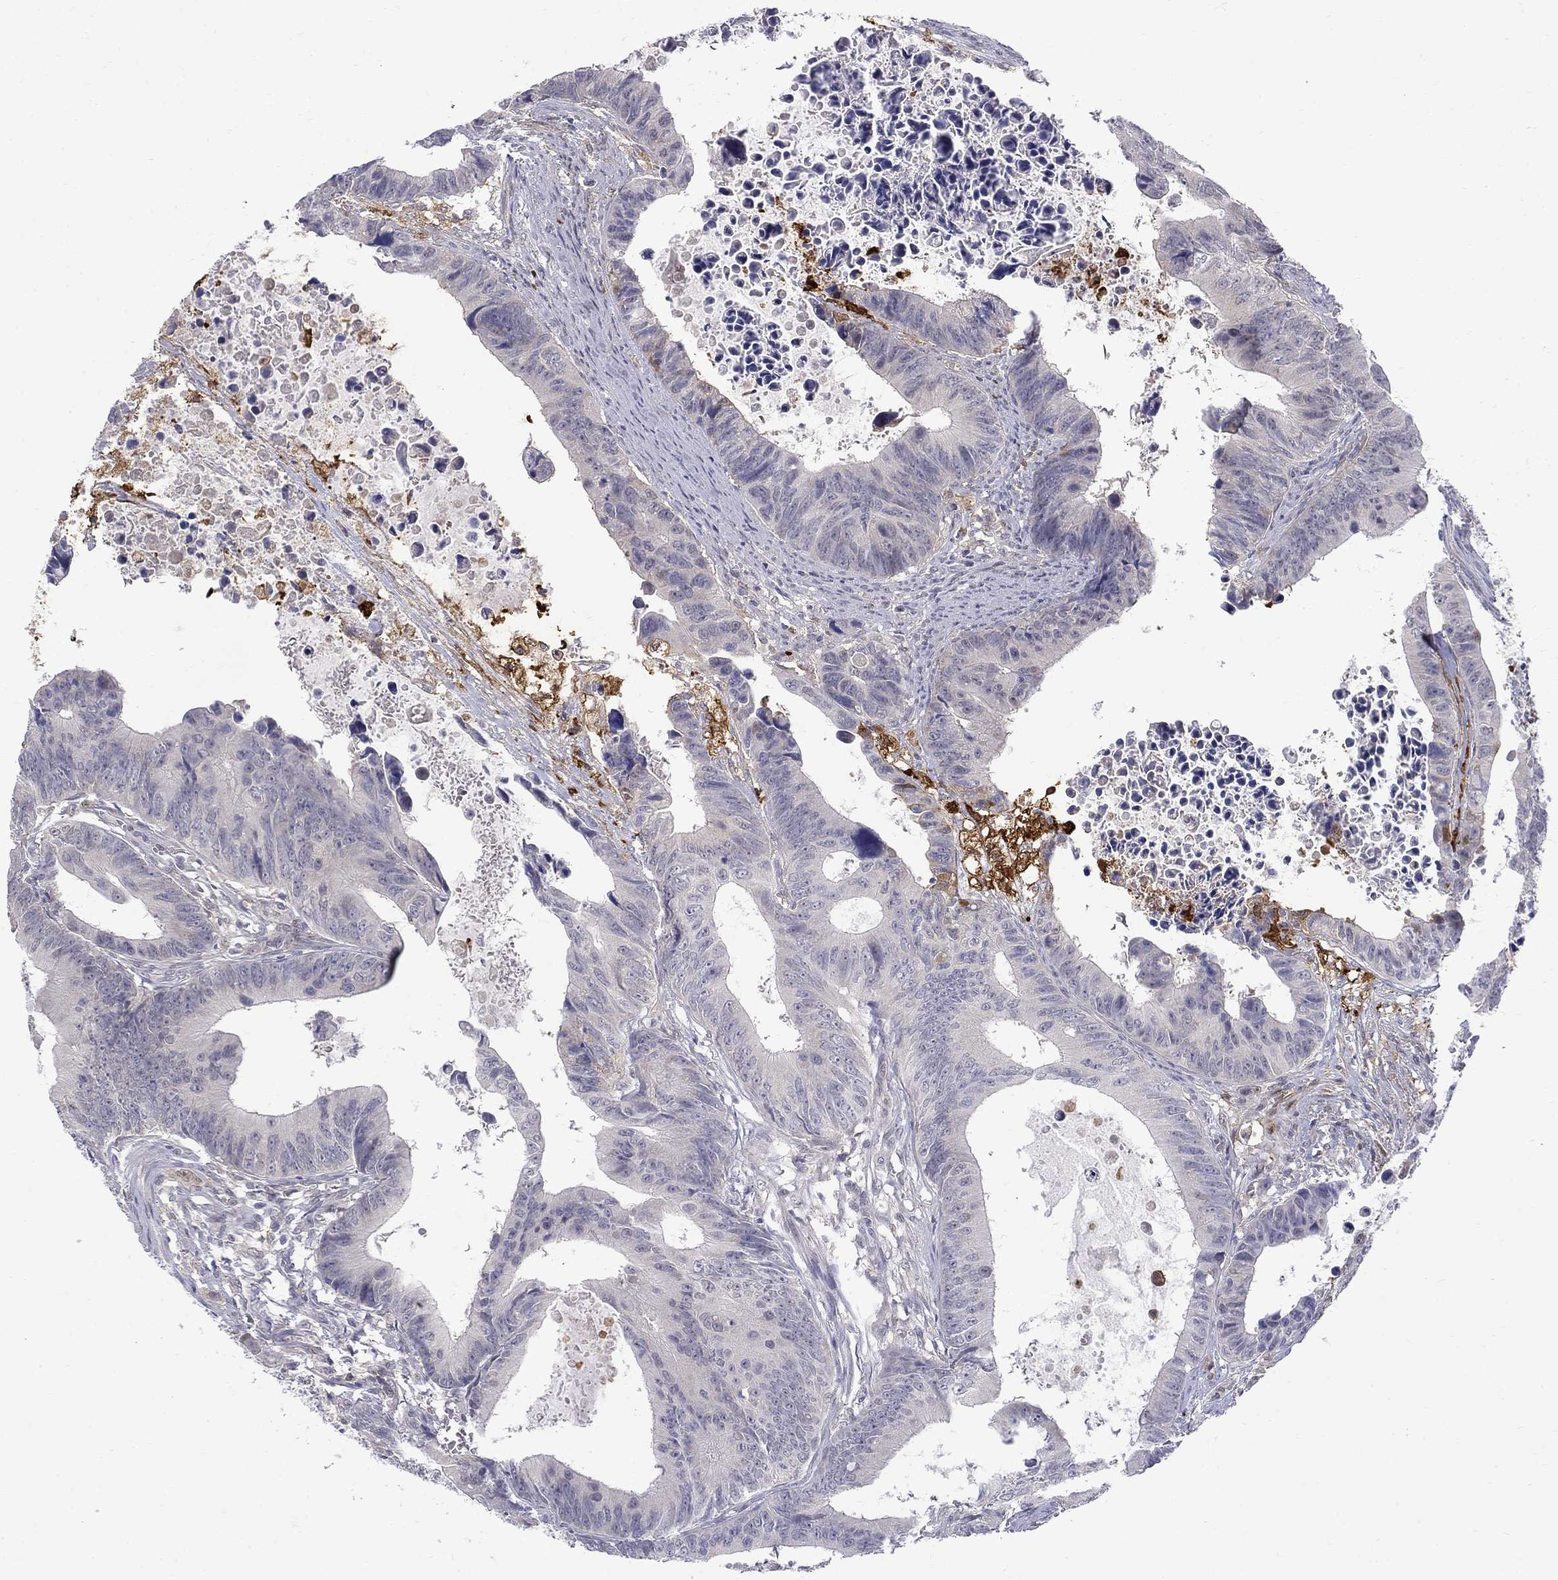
{"staining": {"intensity": "moderate", "quantity": "<25%", "location": "cytoplasmic/membranous"}, "tissue": "colorectal cancer", "cell_type": "Tumor cells", "image_type": "cancer", "snomed": [{"axis": "morphology", "description": "Adenocarcinoma, NOS"}, {"axis": "topography", "description": "Colon"}], "caption": "Immunohistochemistry (IHC) (DAB) staining of colorectal adenocarcinoma reveals moderate cytoplasmic/membranous protein staining in about <25% of tumor cells.", "gene": "PCBP3", "patient": {"sex": "female", "age": 87}}